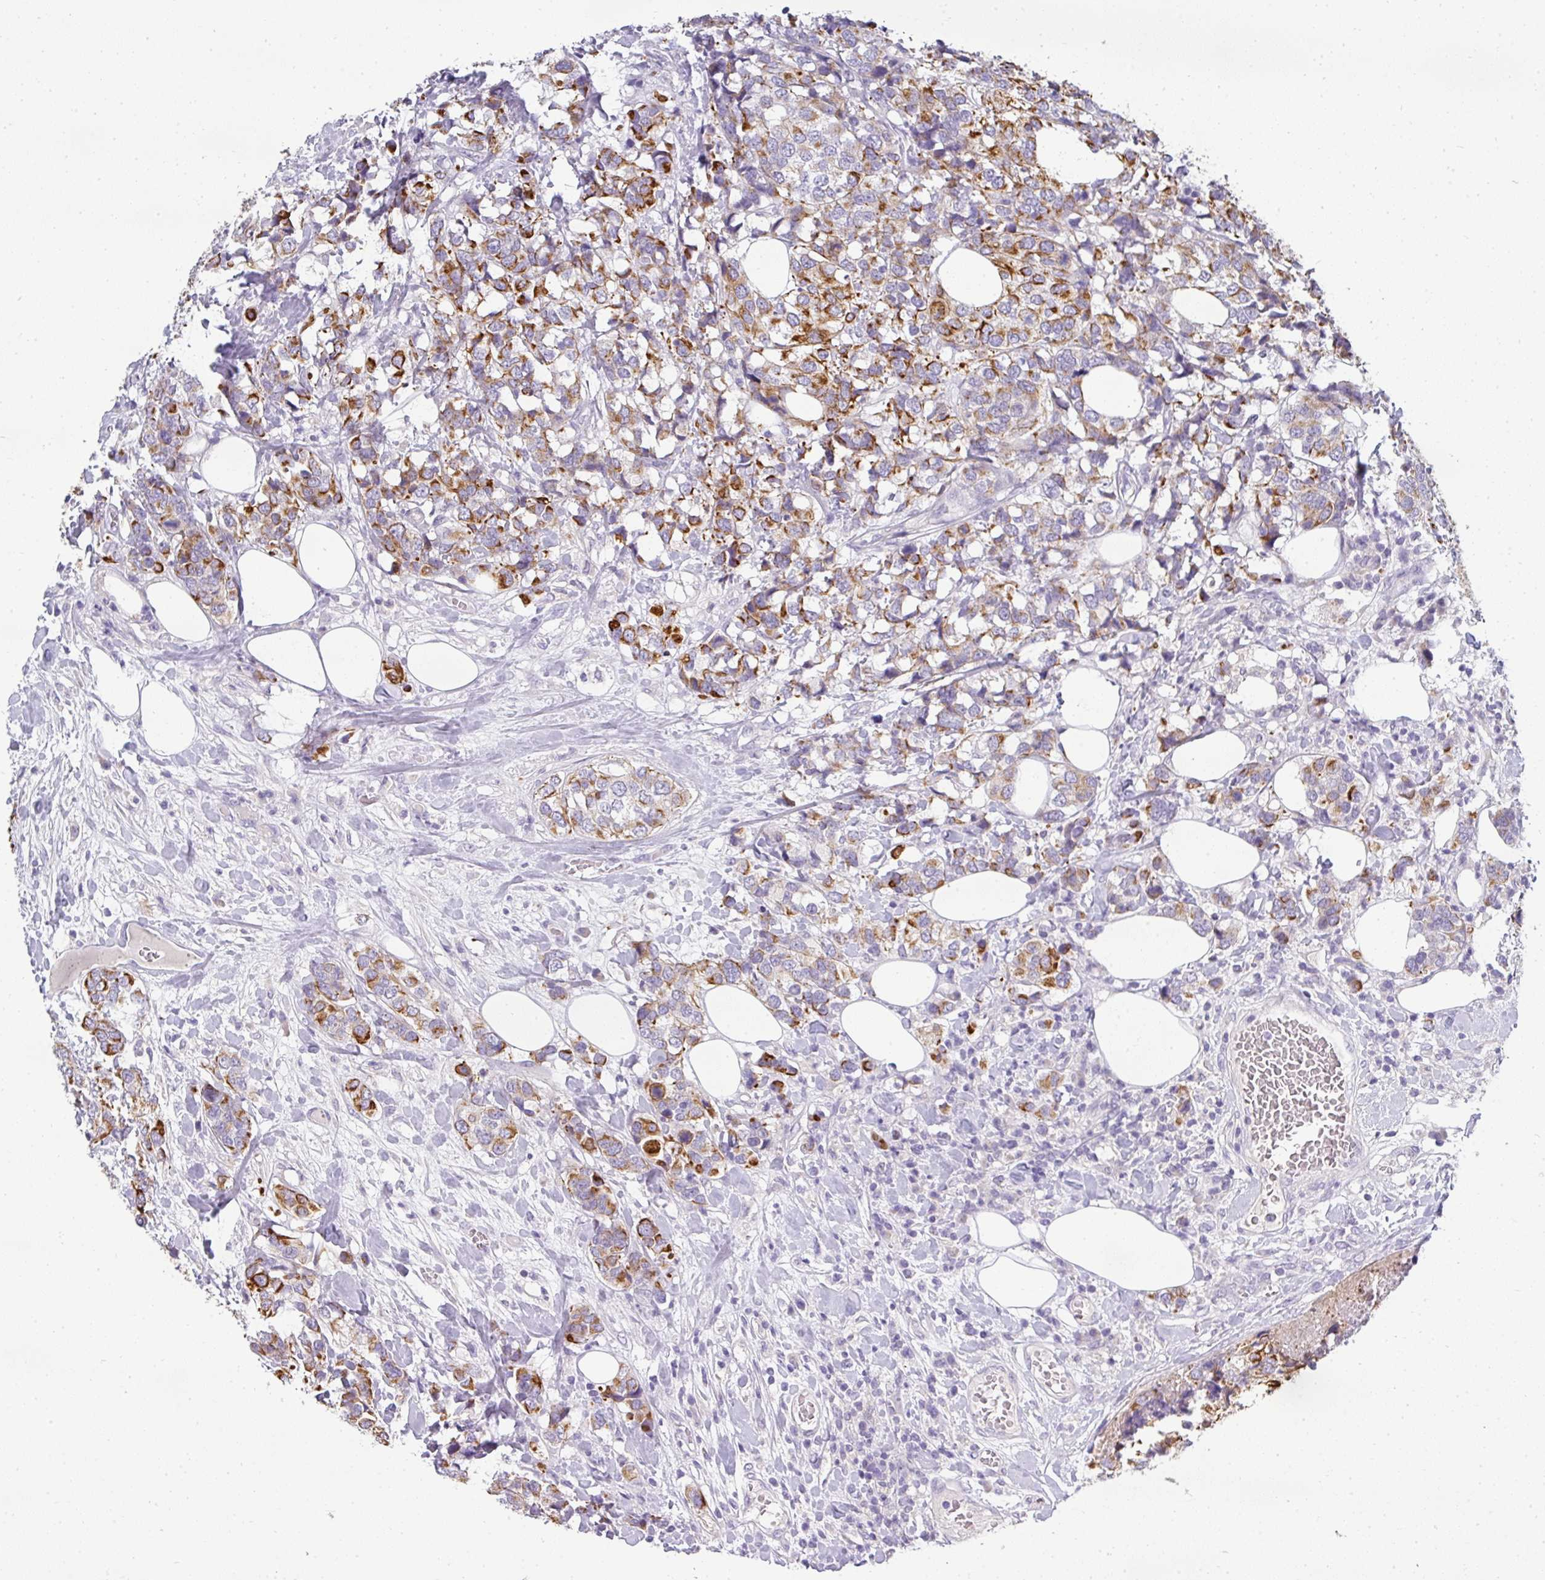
{"staining": {"intensity": "moderate", "quantity": ">75%", "location": "cytoplasmic/membranous"}, "tissue": "breast cancer", "cell_type": "Tumor cells", "image_type": "cancer", "snomed": [{"axis": "morphology", "description": "Lobular carcinoma"}, {"axis": "topography", "description": "Breast"}], "caption": "DAB (3,3'-diaminobenzidine) immunohistochemical staining of human breast cancer reveals moderate cytoplasmic/membranous protein positivity in about >75% of tumor cells.", "gene": "ASXL3", "patient": {"sex": "female", "age": 59}}